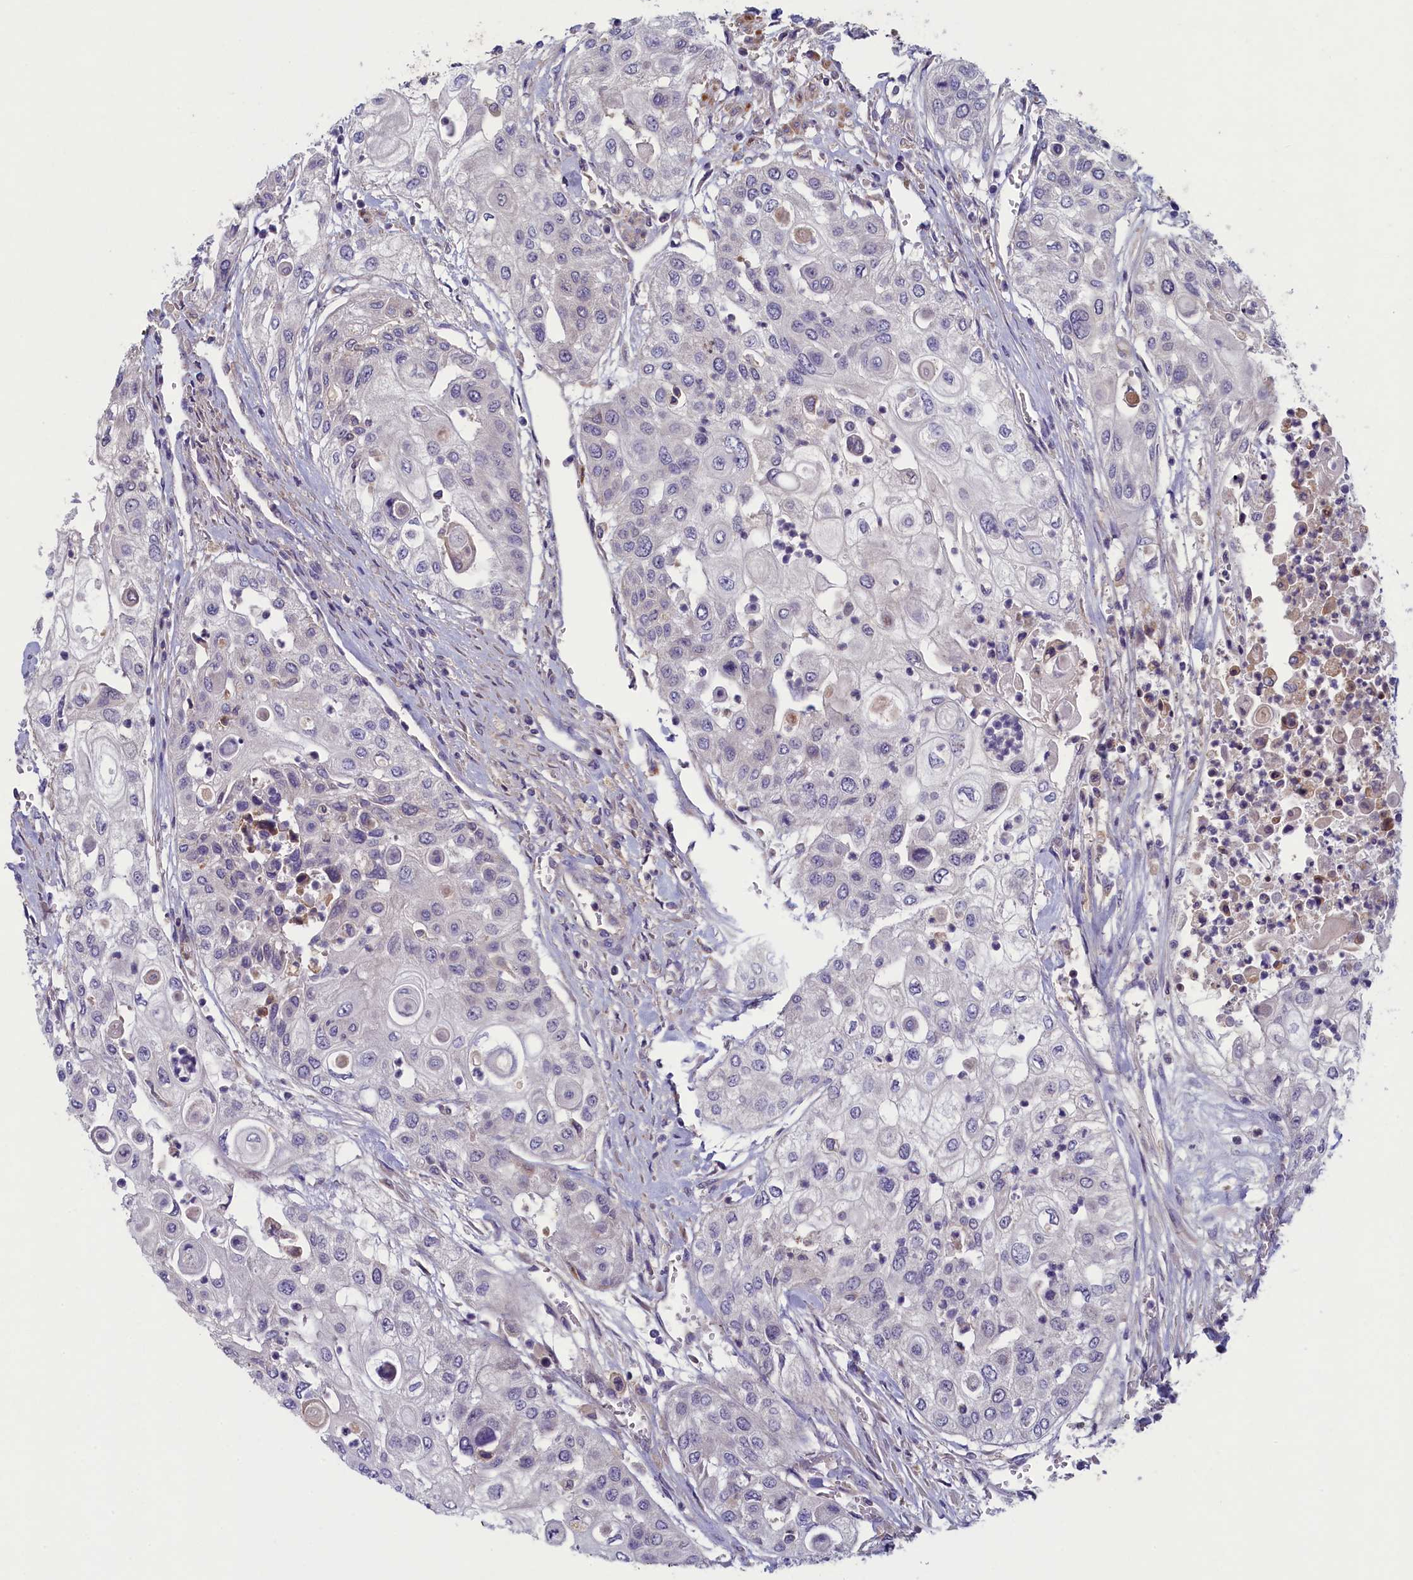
{"staining": {"intensity": "negative", "quantity": "none", "location": "none"}, "tissue": "urothelial cancer", "cell_type": "Tumor cells", "image_type": "cancer", "snomed": [{"axis": "morphology", "description": "Urothelial carcinoma, High grade"}, {"axis": "topography", "description": "Urinary bladder"}], "caption": "High power microscopy micrograph of an IHC photomicrograph of high-grade urothelial carcinoma, revealing no significant staining in tumor cells.", "gene": "NUBP1", "patient": {"sex": "female", "age": 79}}